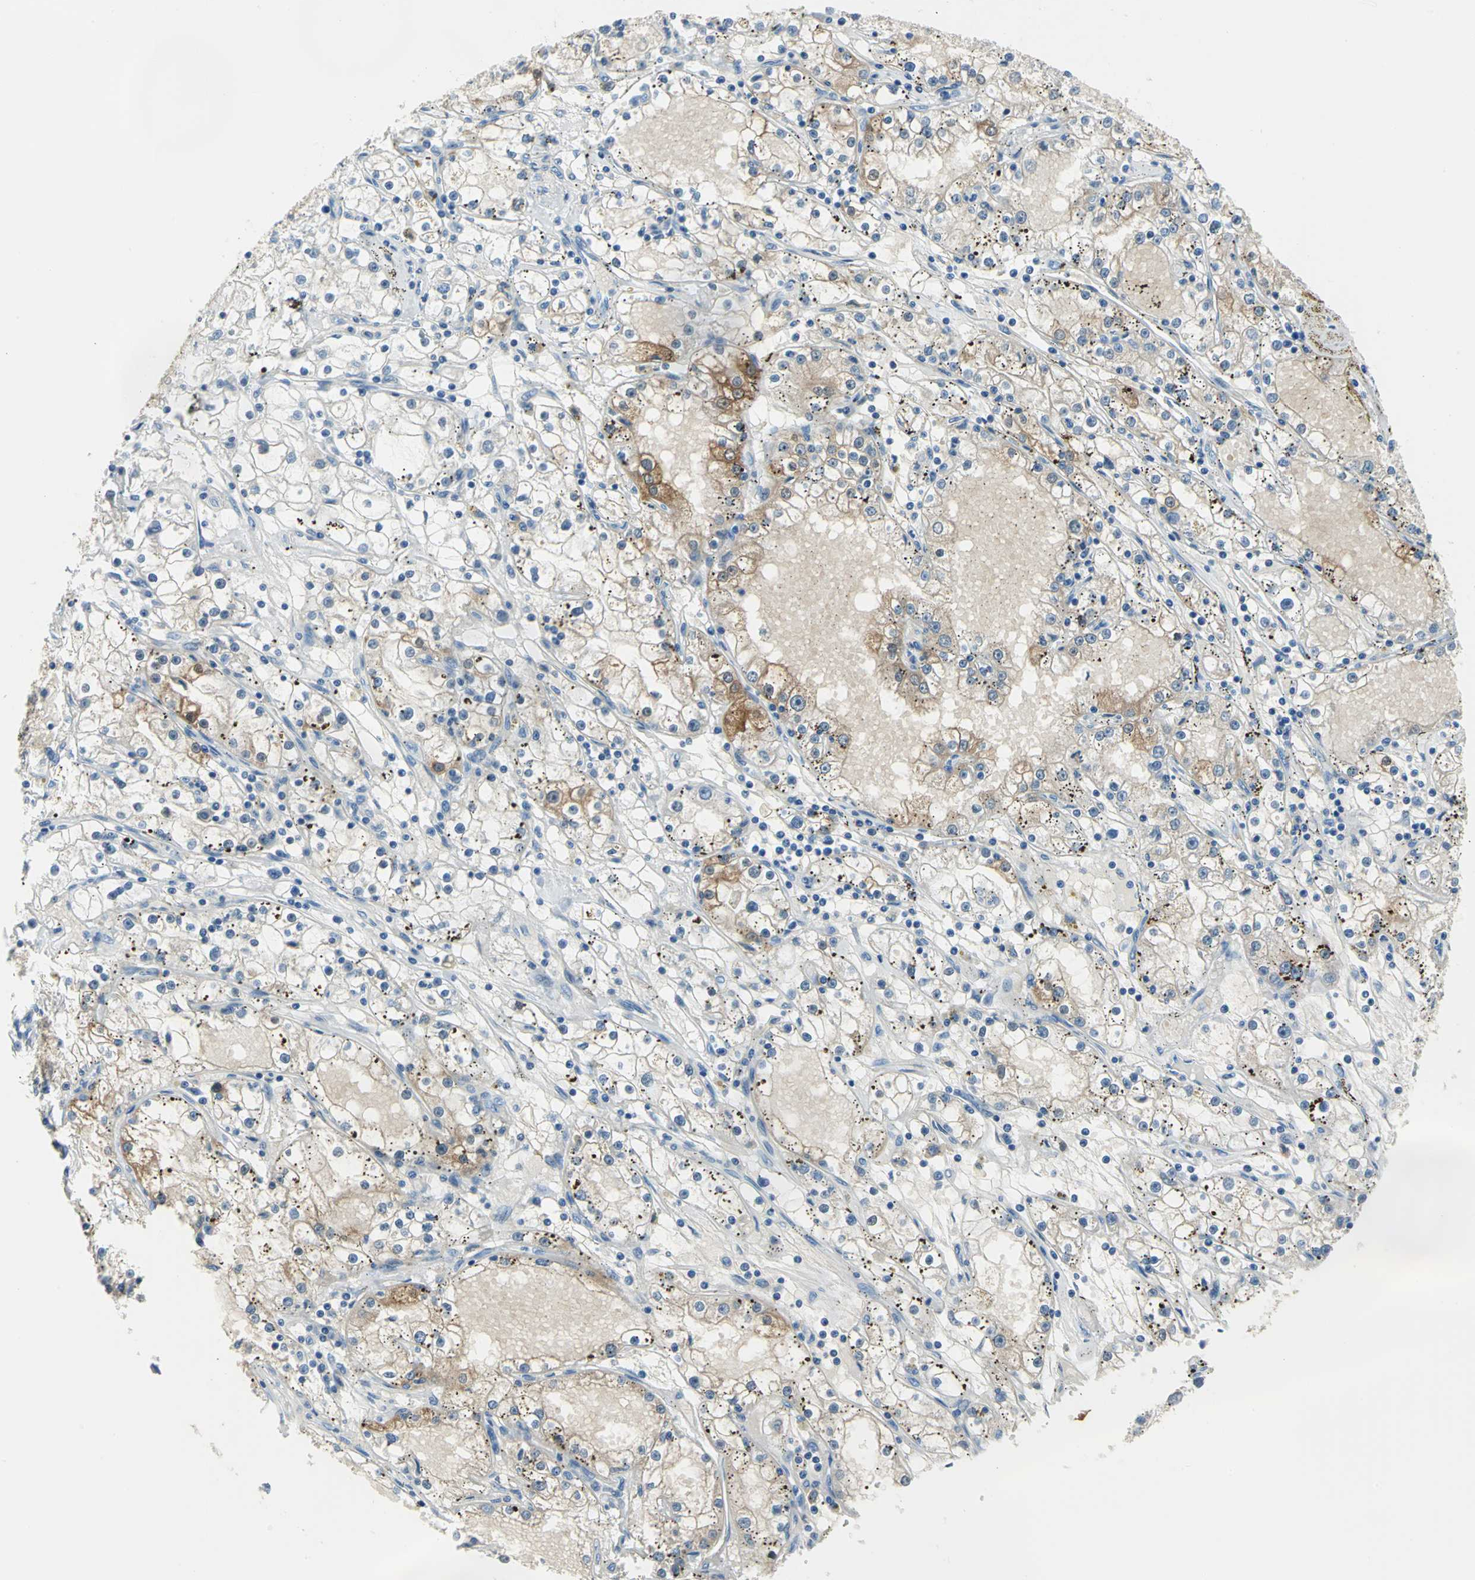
{"staining": {"intensity": "moderate", "quantity": "25%-75%", "location": "cytoplasmic/membranous"}, "tissue": "renal cancer", "cell_type": "Tumor cells", "image_type": "cancer", "snomed": [{"axis": "morphology", "description": "Adenocarcinoma, NOS"}, {"axis": "topography", "description": "Kidney"}], "caption": "Tumor cells reveal medium levels of moderate cytoplasmic/membranous positivity in approximately 25%-75% of cells in renal cancer.", "gene": "PKLR", "patient": {"sex": "male", "age": 56}}